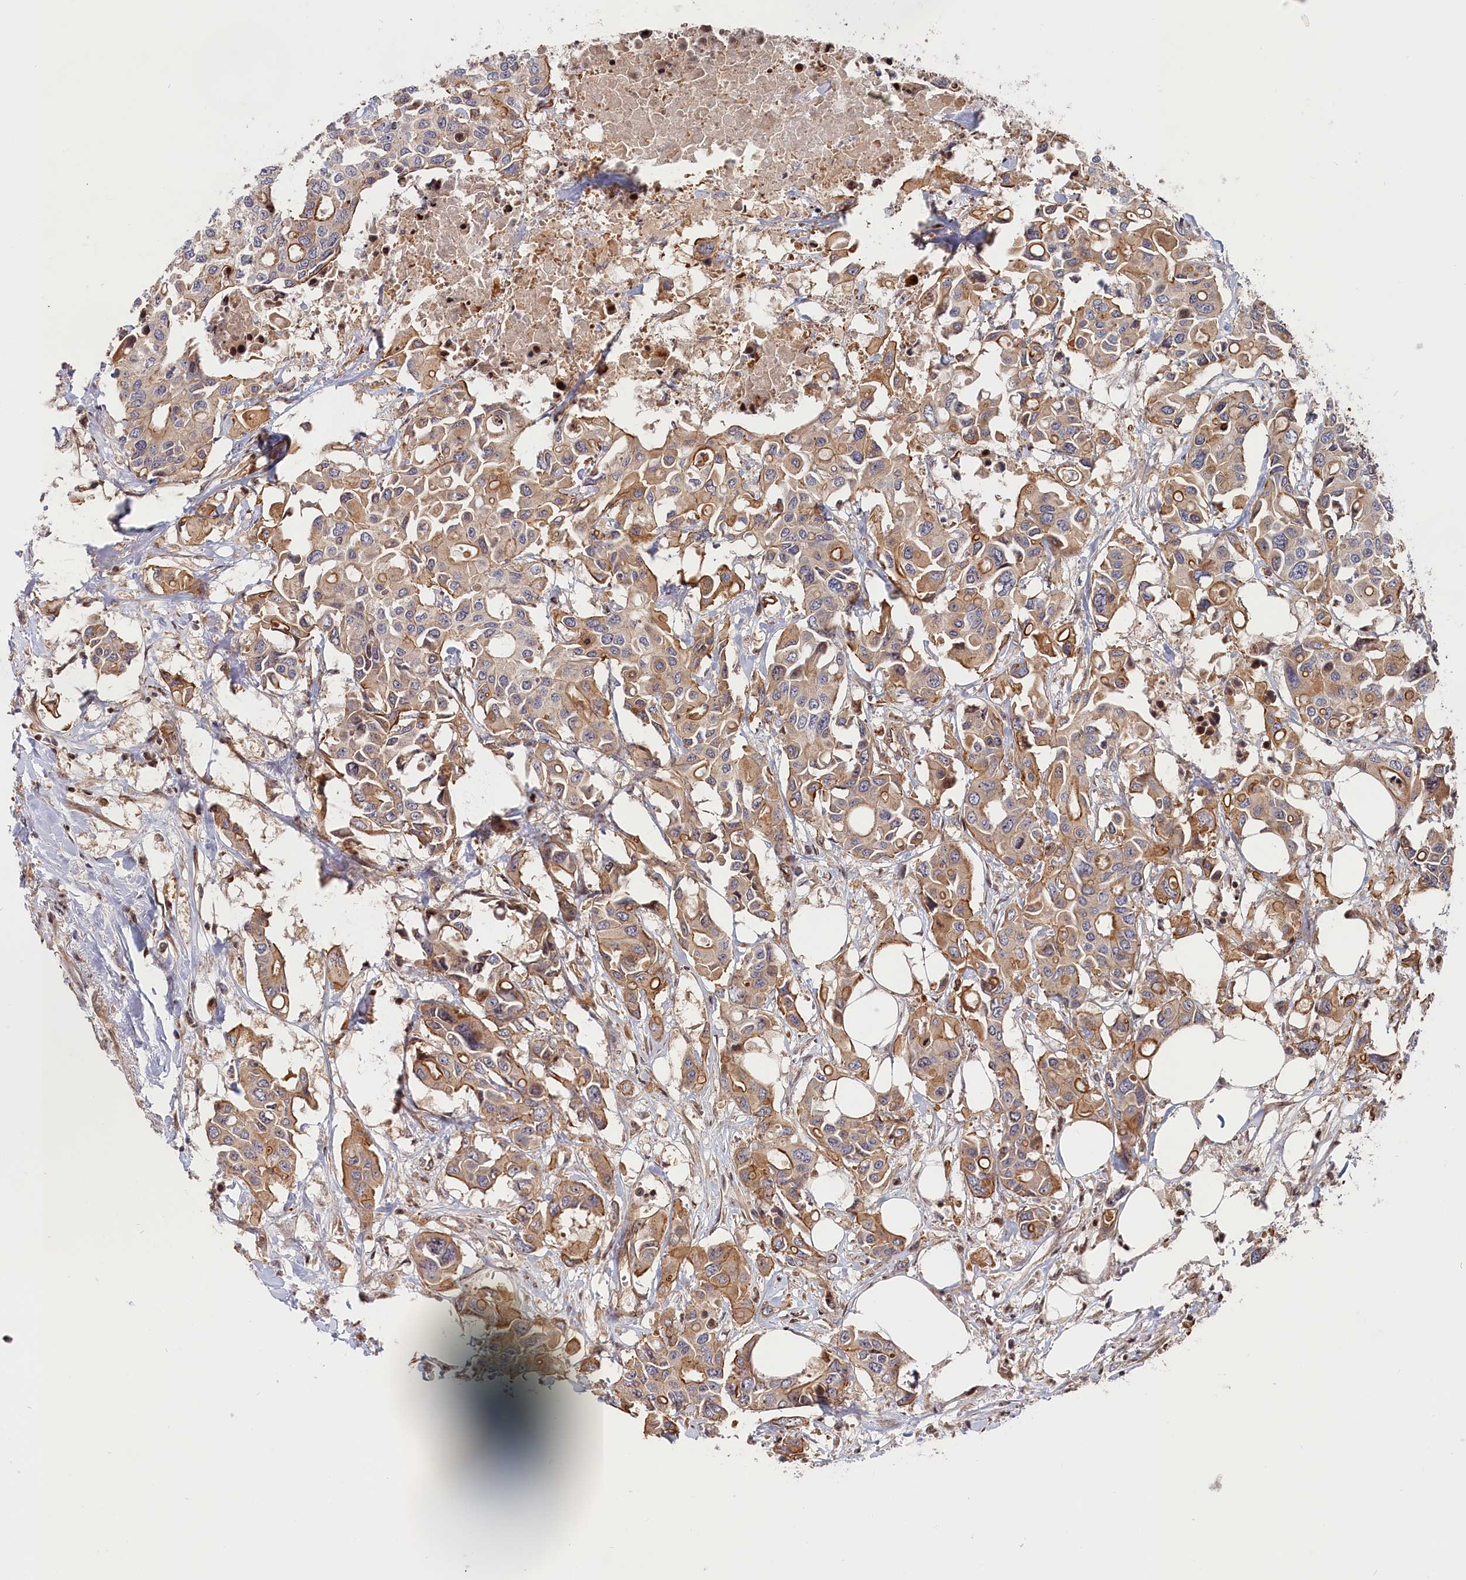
{"staining": {"intensity": "moderate", "quantity": ">75%", "location": "cytoplasmic/membranous"}, "tissue": "colorectal cancer", "cell_type": "Tumor cells", "image_type": "cancer", "snomed": [{"axis": "morphology", "description": "Adenocarcinoma, NOS"}, {"axis": "topography", "description": "Colon"}], "caption": "IHC histopathology image of colorectal cancer (adenocarcinoma) stained for a protein (brown), which displays medium levels of moderate cytoplasmic/membranous staining in approximately >75% of tumor cells.", "gene": "CEP44", "patient": {"sex": "male", "age": 77}}